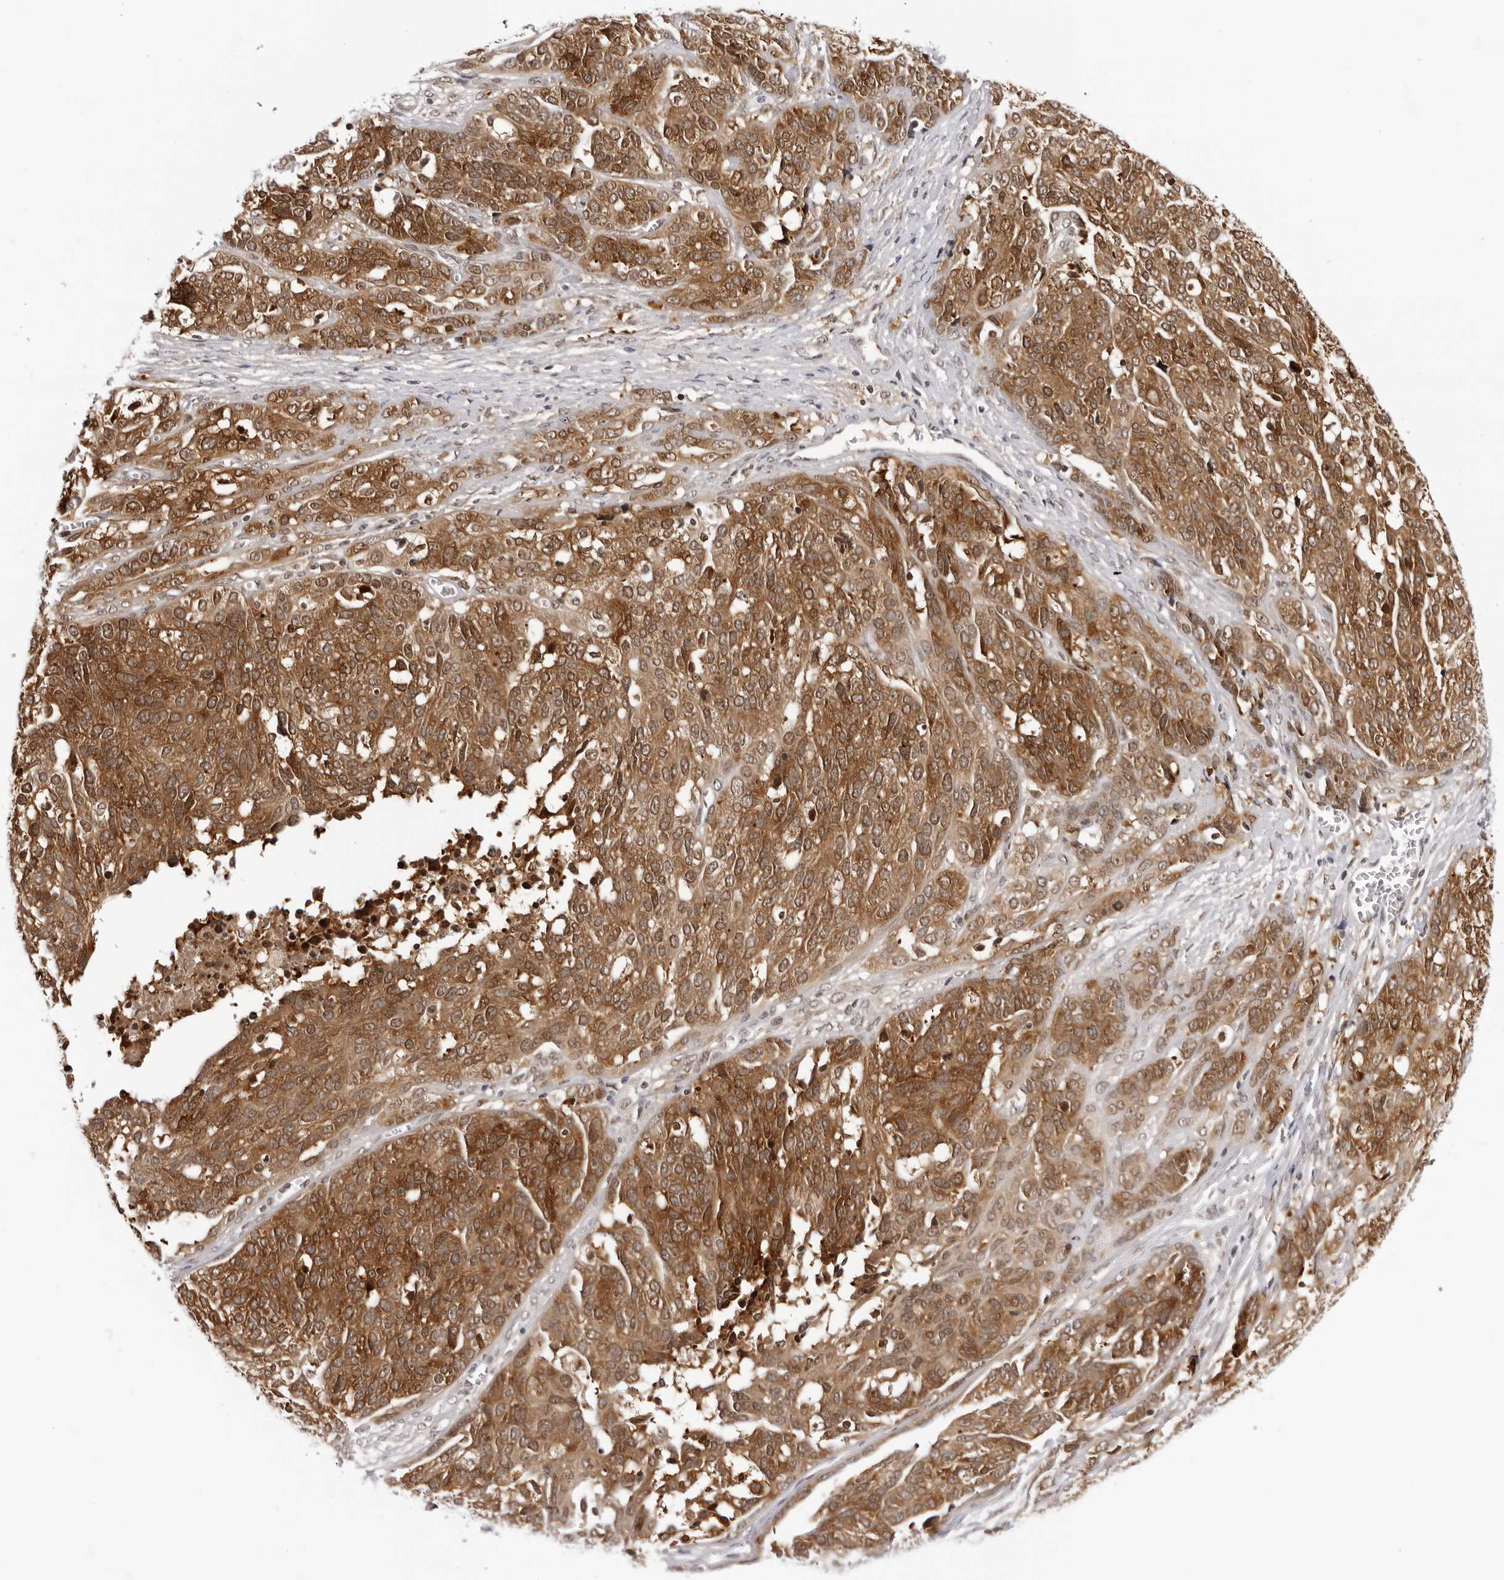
{"staining": {"intensity": "moderate", "quantity": ">75%", "location": "cytoplasmic/membranous,nuclear"}, "tissue": "ovarian cancer", "cell_type": "Tumor cells", "image_type": "cancer", "snomed": [{"axis": "morphology", "description": "Cystadenocarcinoma, serous, NOS"}, {"axis": "topography", "description": "Ovary"}], "caption": "The histopathology image exhibits immunohistochemical staining of ovarian serous cystadenocarcinoma. There is moderate cytoplasmic/membranous and nuclear expression is identified in about >75% of tumor cells.", "gene": "WDR77", "patient": {"sex": "female", "age": 44}}